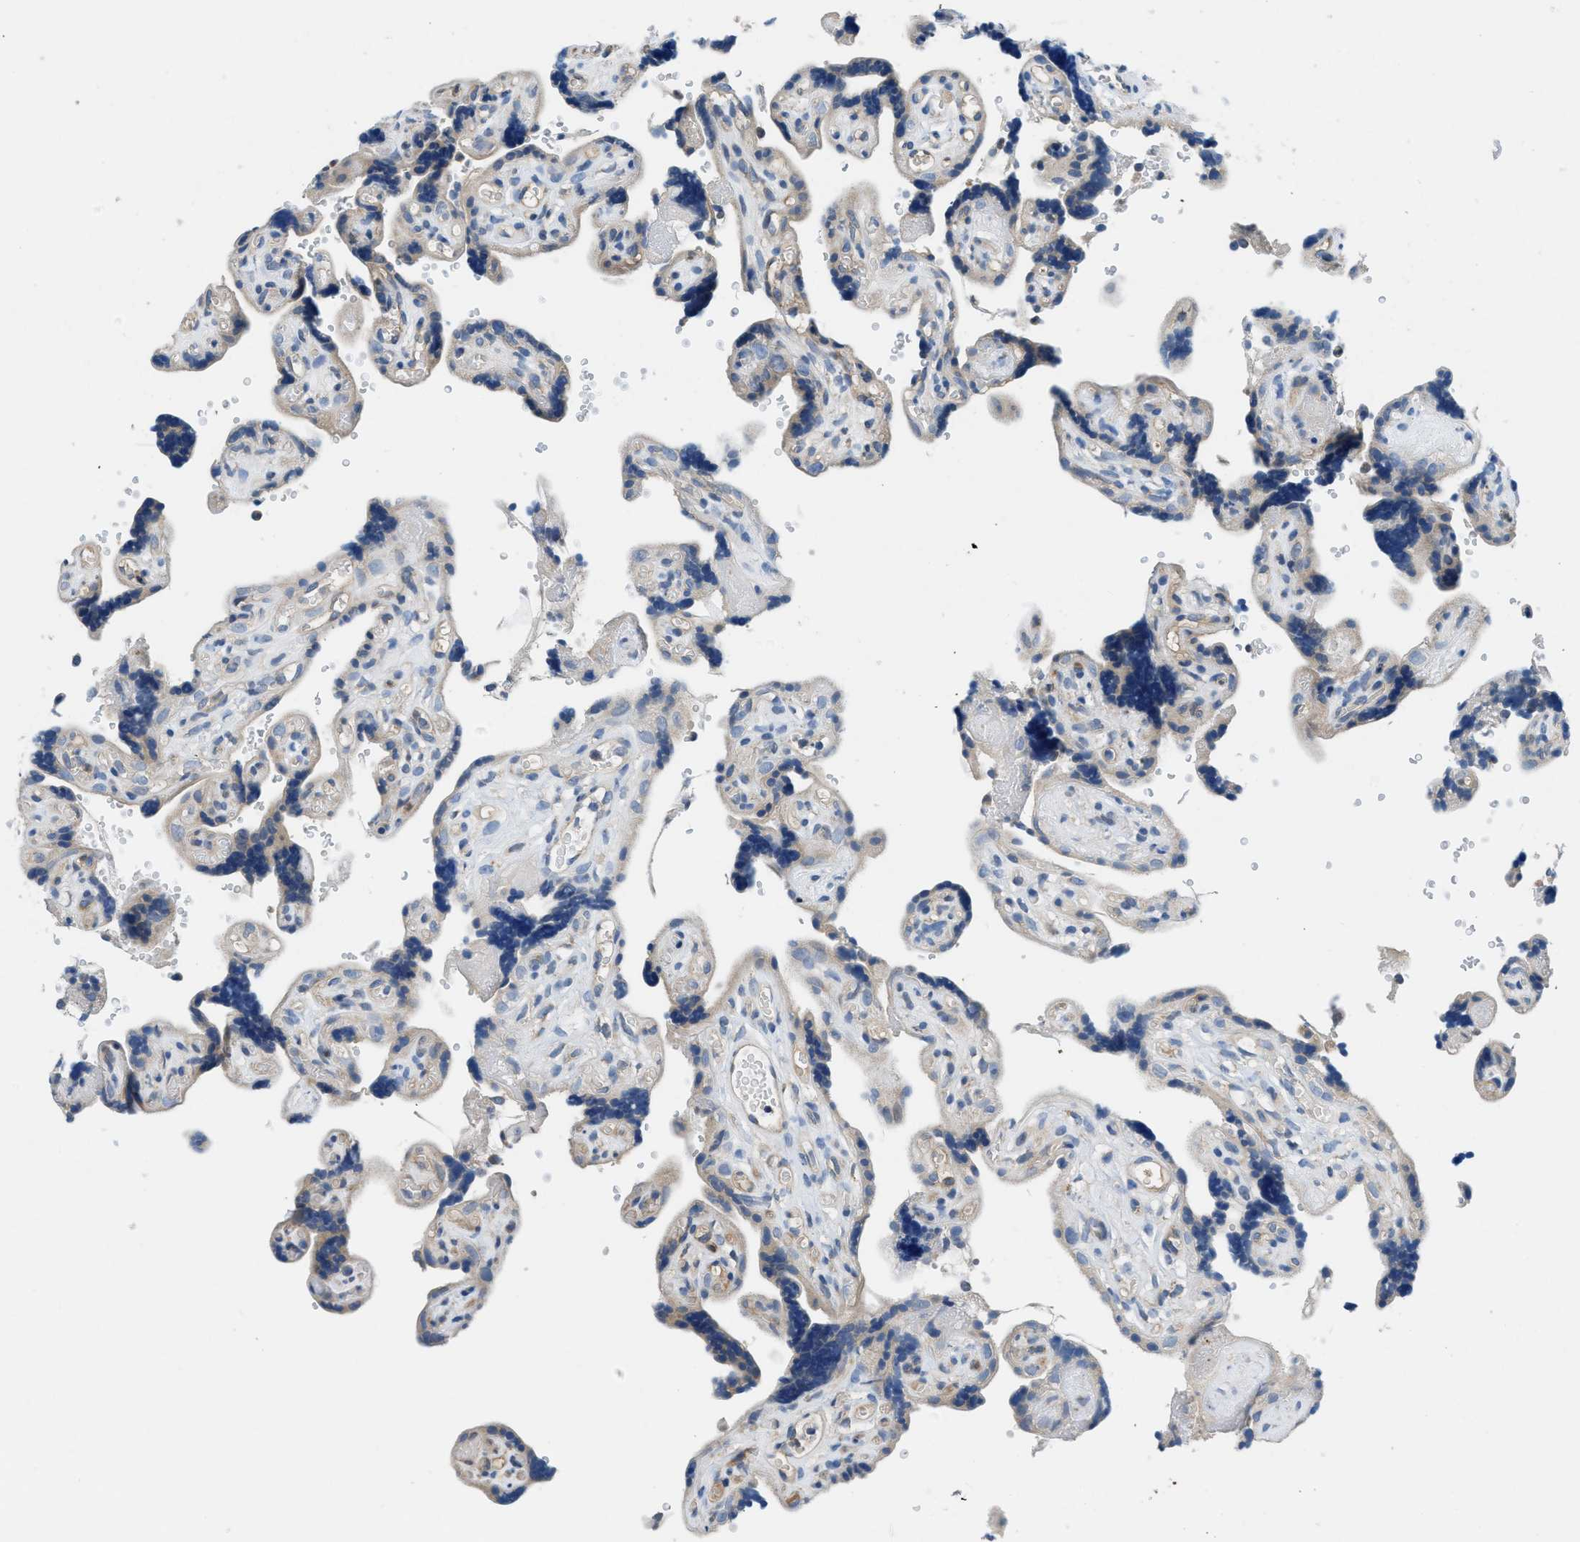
{"staining": {"intensity": "moderate", "quantity": ">75%", "location": "cytoplasmic/membranous,nuclear"}, "tissue": "placenta", "cell_type": "Decidual cells", "image_type": "normal", "snomed": [{"axis": "morphology", "description": "Normal tissue, NOS"}, {"axis": "topography", "description": "Placenta"}], "caption": "Benign placenta reveals moderate cytoplasmic/membranous,nuclear expression in approximately >75% of decidual cells, visualized by immunohistochemistry.", "gene": "PGR", "patient": {"sex": "female", "age": 30}}